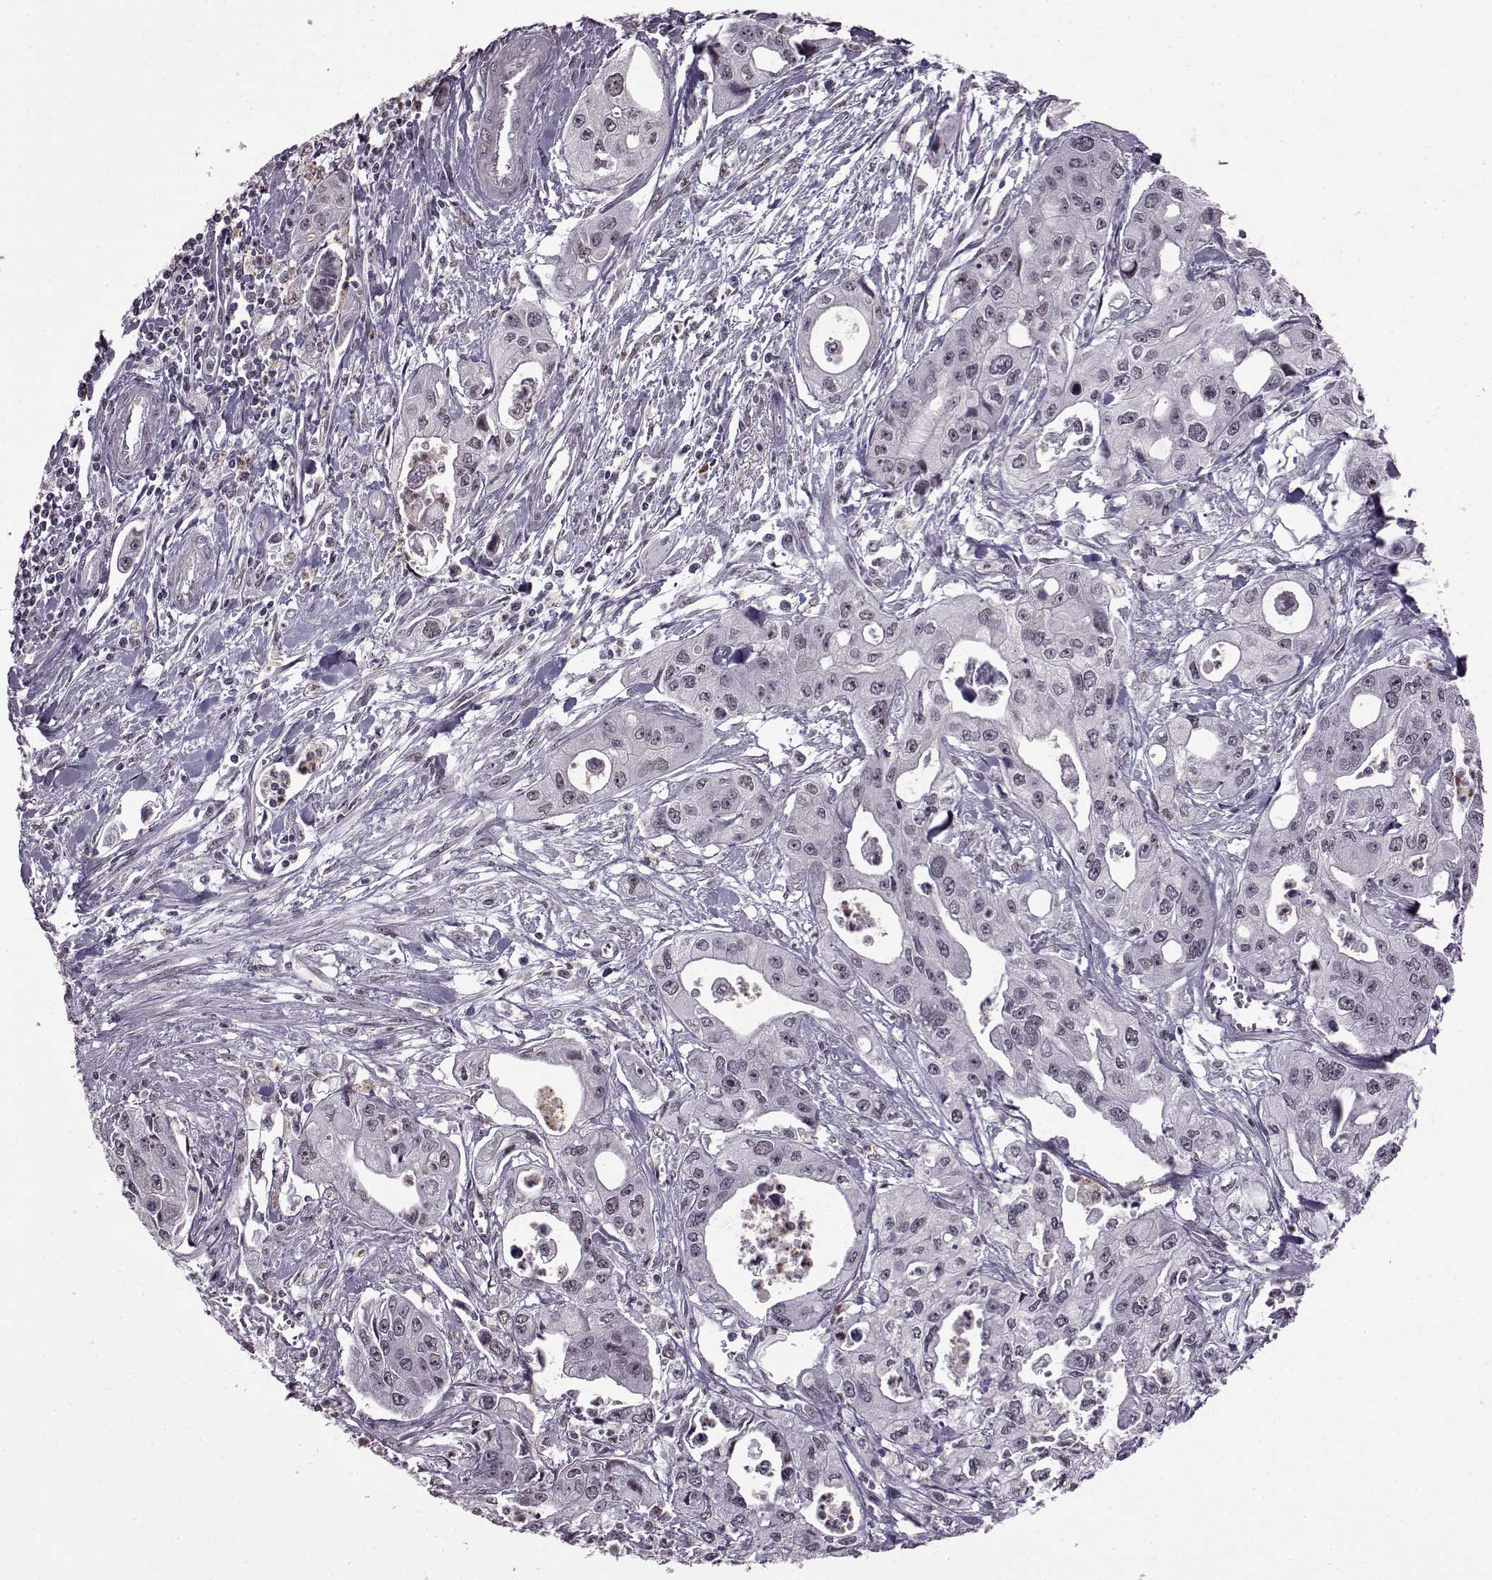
{"staining": {"intensity": "negative", "quantity": "none", "location": "none"}, "tissue": "pancreatic cancer", "cell_type": "Tumor cells", "image_type": "cancer", "snomed": [{"axis": "morphology", "description": "Adenocarcinoma, NOS"}, {"axis": "topography", "description": "Pancreas"}], "caption": "Adenocarcinoma (pancreatic) stained for a protein using immunohistochemistry (IHC) demonstrates no positivity tumor cells.", "gene": "SLC28A2", "patient": {"sex": "male", "age": 70}}